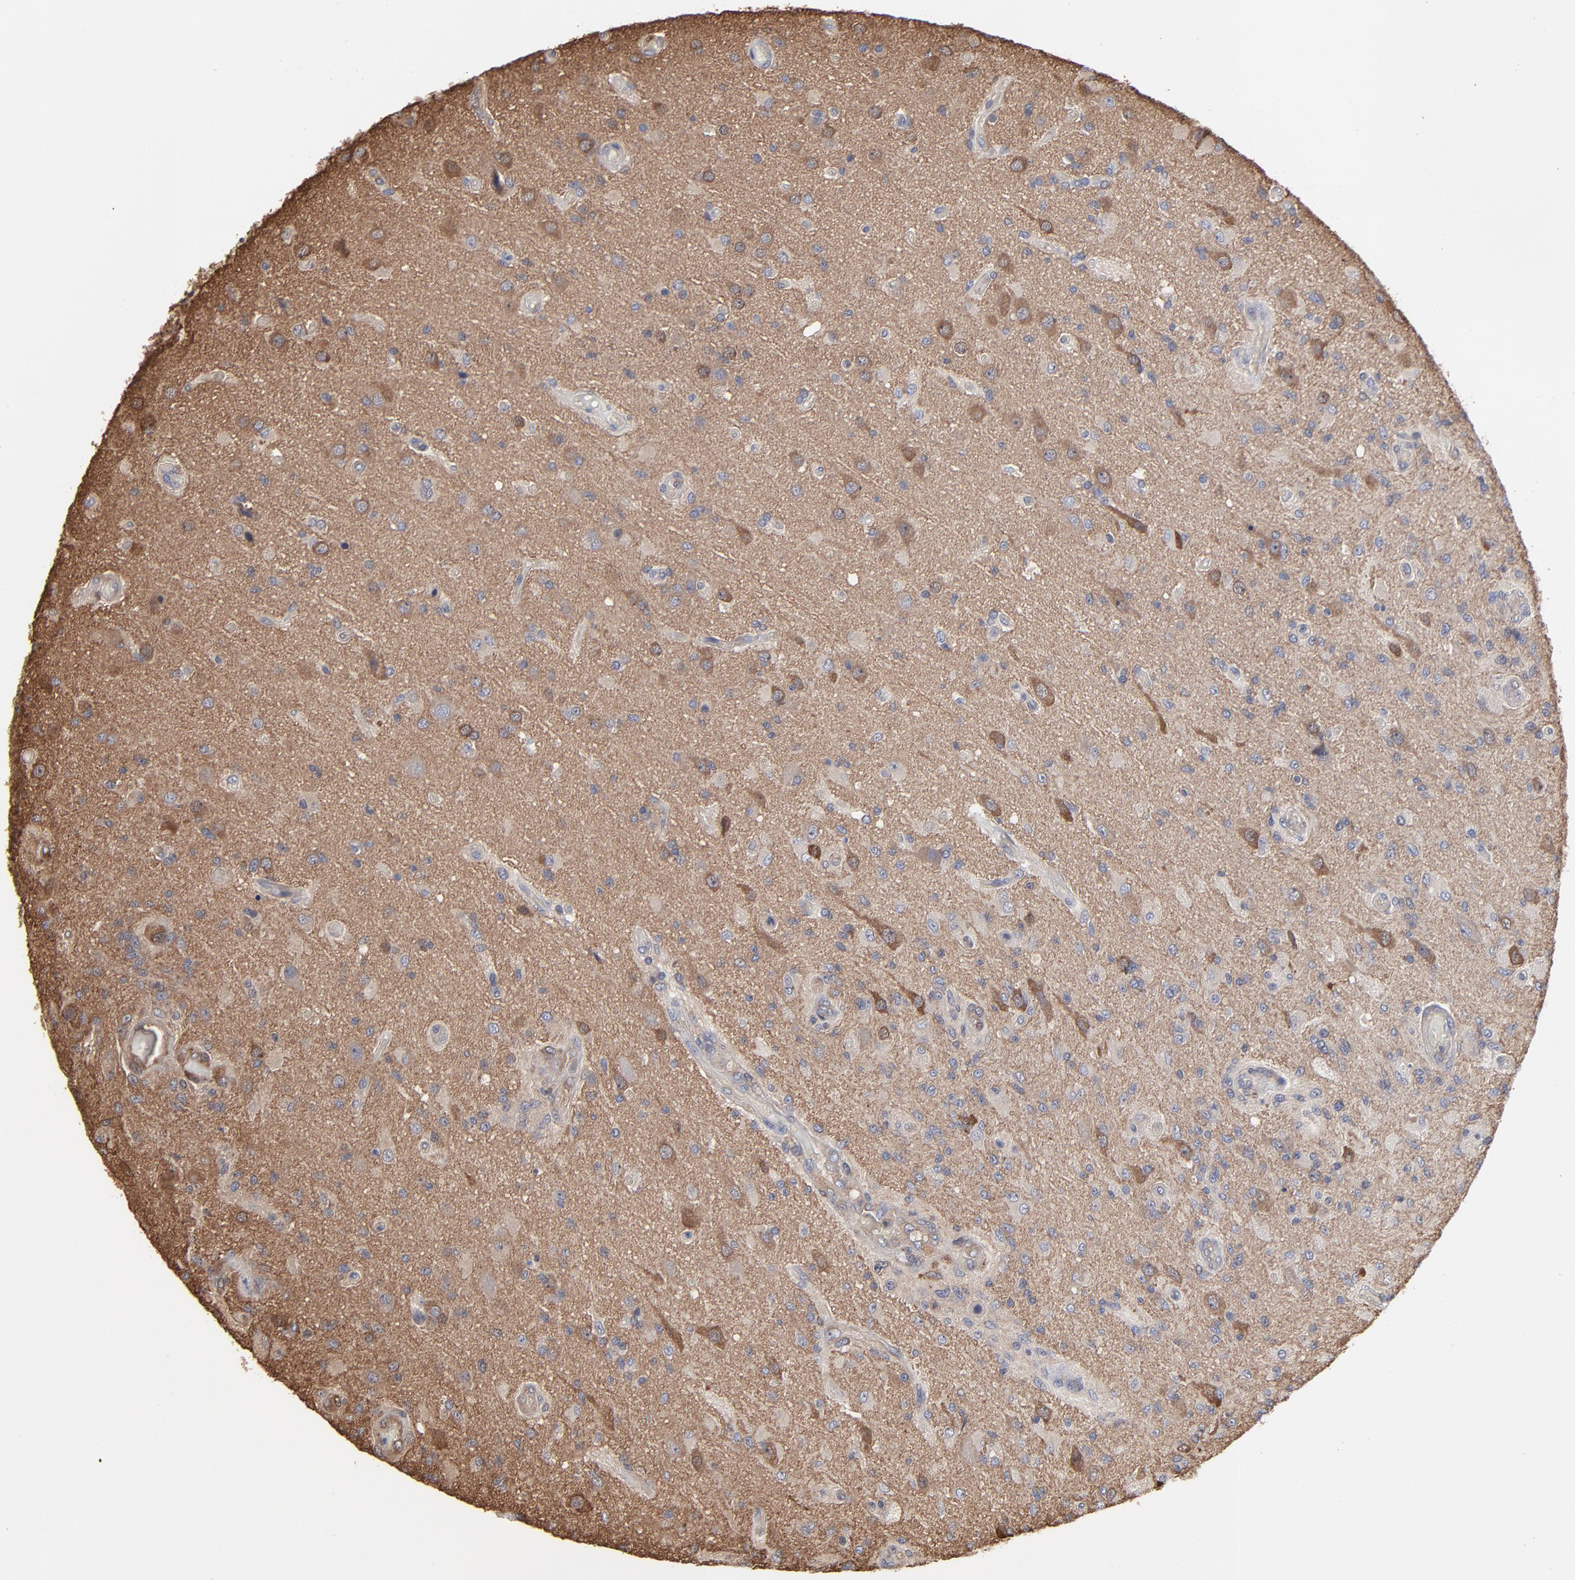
{"staining": {"intensity": "moderate", "quantity": "25%-75%", "location": "cytoplasmic/membranous"}, "tissue": "glioma", "cell_type": "Tumor cells", "image_type": "cancer", "snomed": [{"axis": "morphology", "description": "Normal tissue, NOS"}, {"axis": "morphology", "description": "Glioma, malignant, High grade"}, {"axis": "topography", "description": "Cerebral cortex"}], "caption": "A brown stain highlights moderate cytoplasmic/membranous expression of a protein in human glioma tumor cells.", "gene": "MAP2K1", "patient": {"sex": "male", "age": 77}}